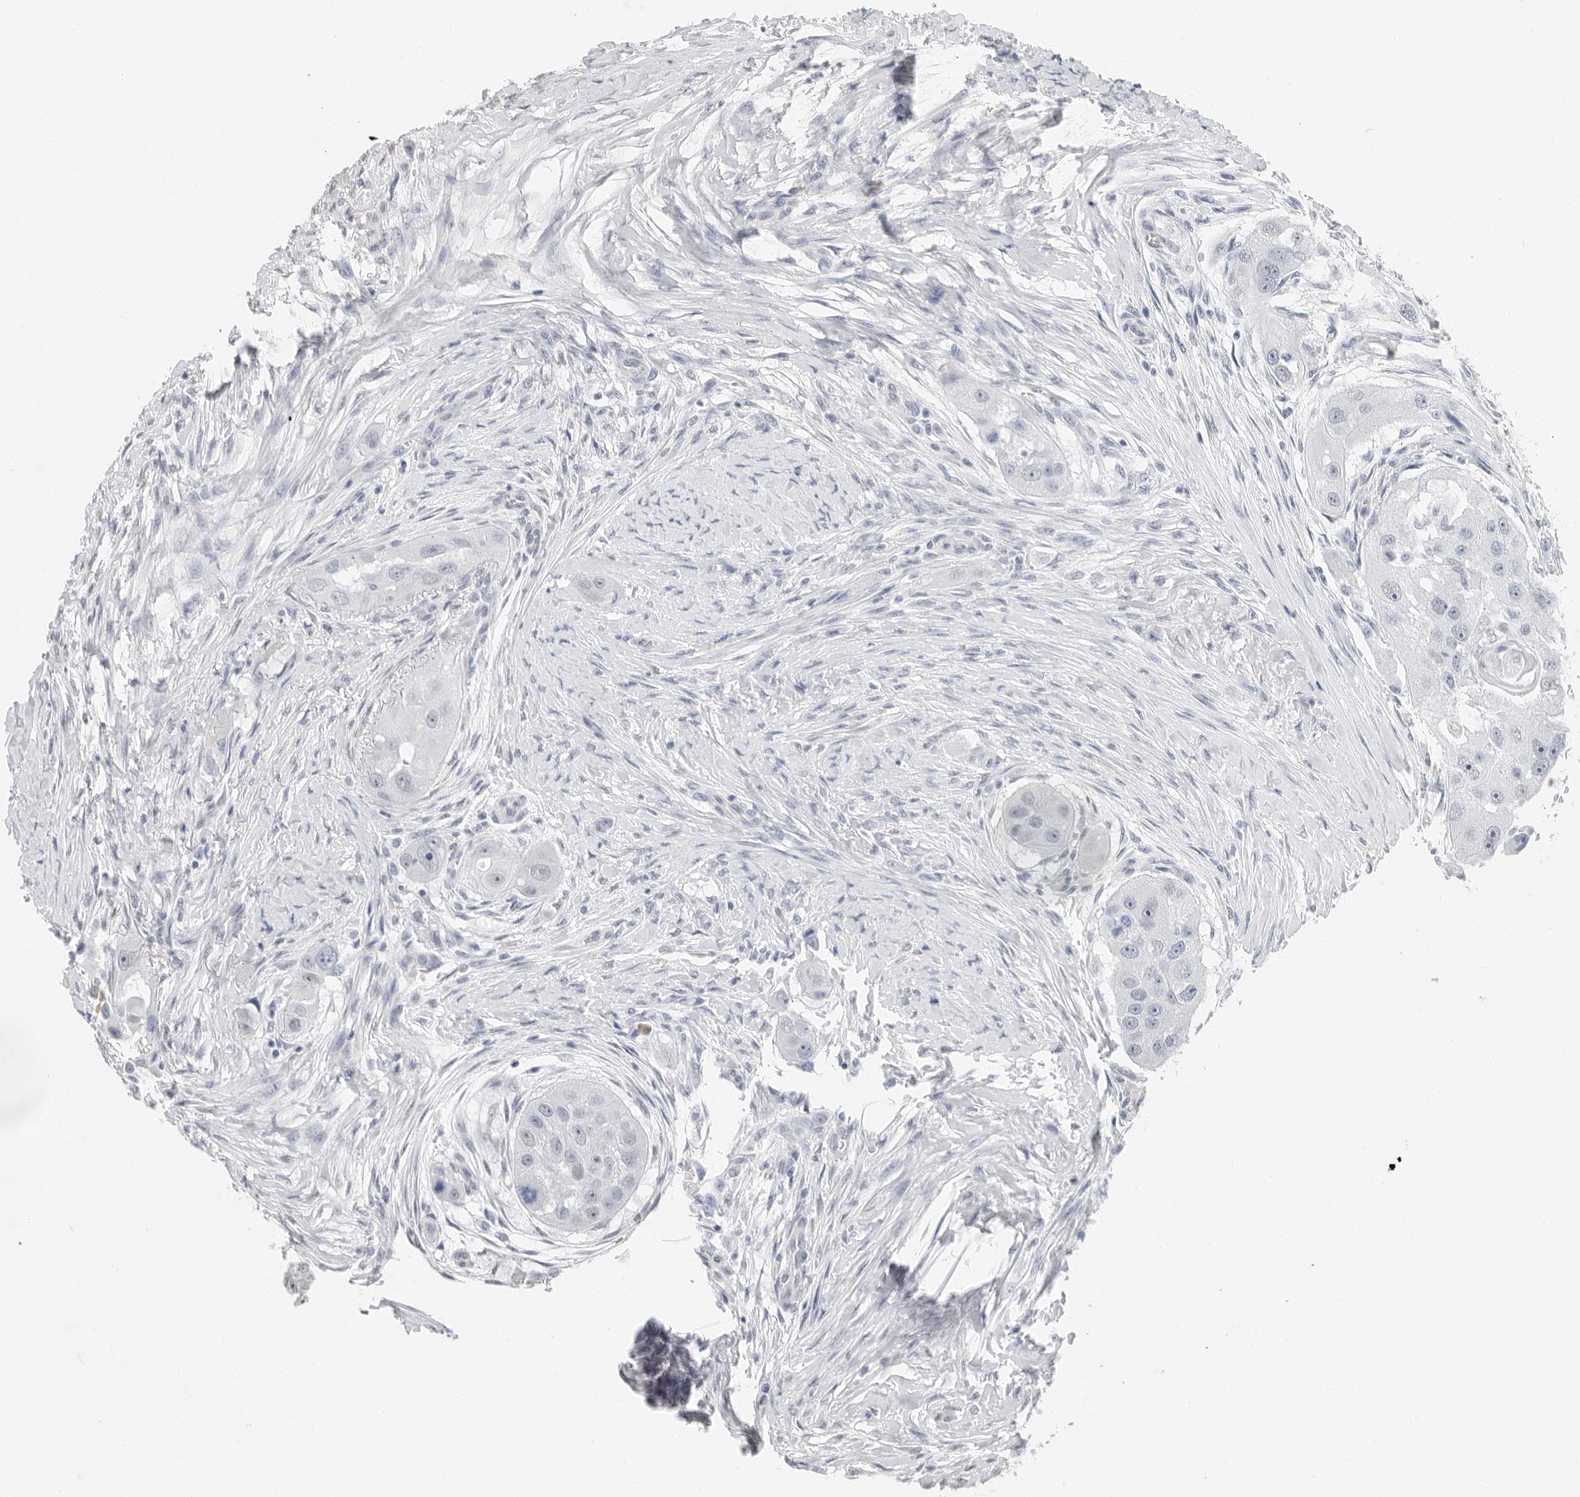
{"staining": {"intensity": "negative", "quantity": "none", "location": "none"}, "tissue": "head and neck cancer", "cell_type": "Tumor cells", "image_type": "cancer", "snomed": [{"axis": "morphology", "description": "Normal tissue, NOS"}, {"axis": "morphology", "description": "Squamous cell carcinoma, NOS"}, {"axis": "topography", "description": "Skeletal muscle"}, {"axis": "topography", "description": "Head-Neck"}], "caption": "Tumor cells are negative for brown protein staining in head and neck cancer.", "gene": "ARHGEF10", "patient": {"sex": "male", "age": 51}}